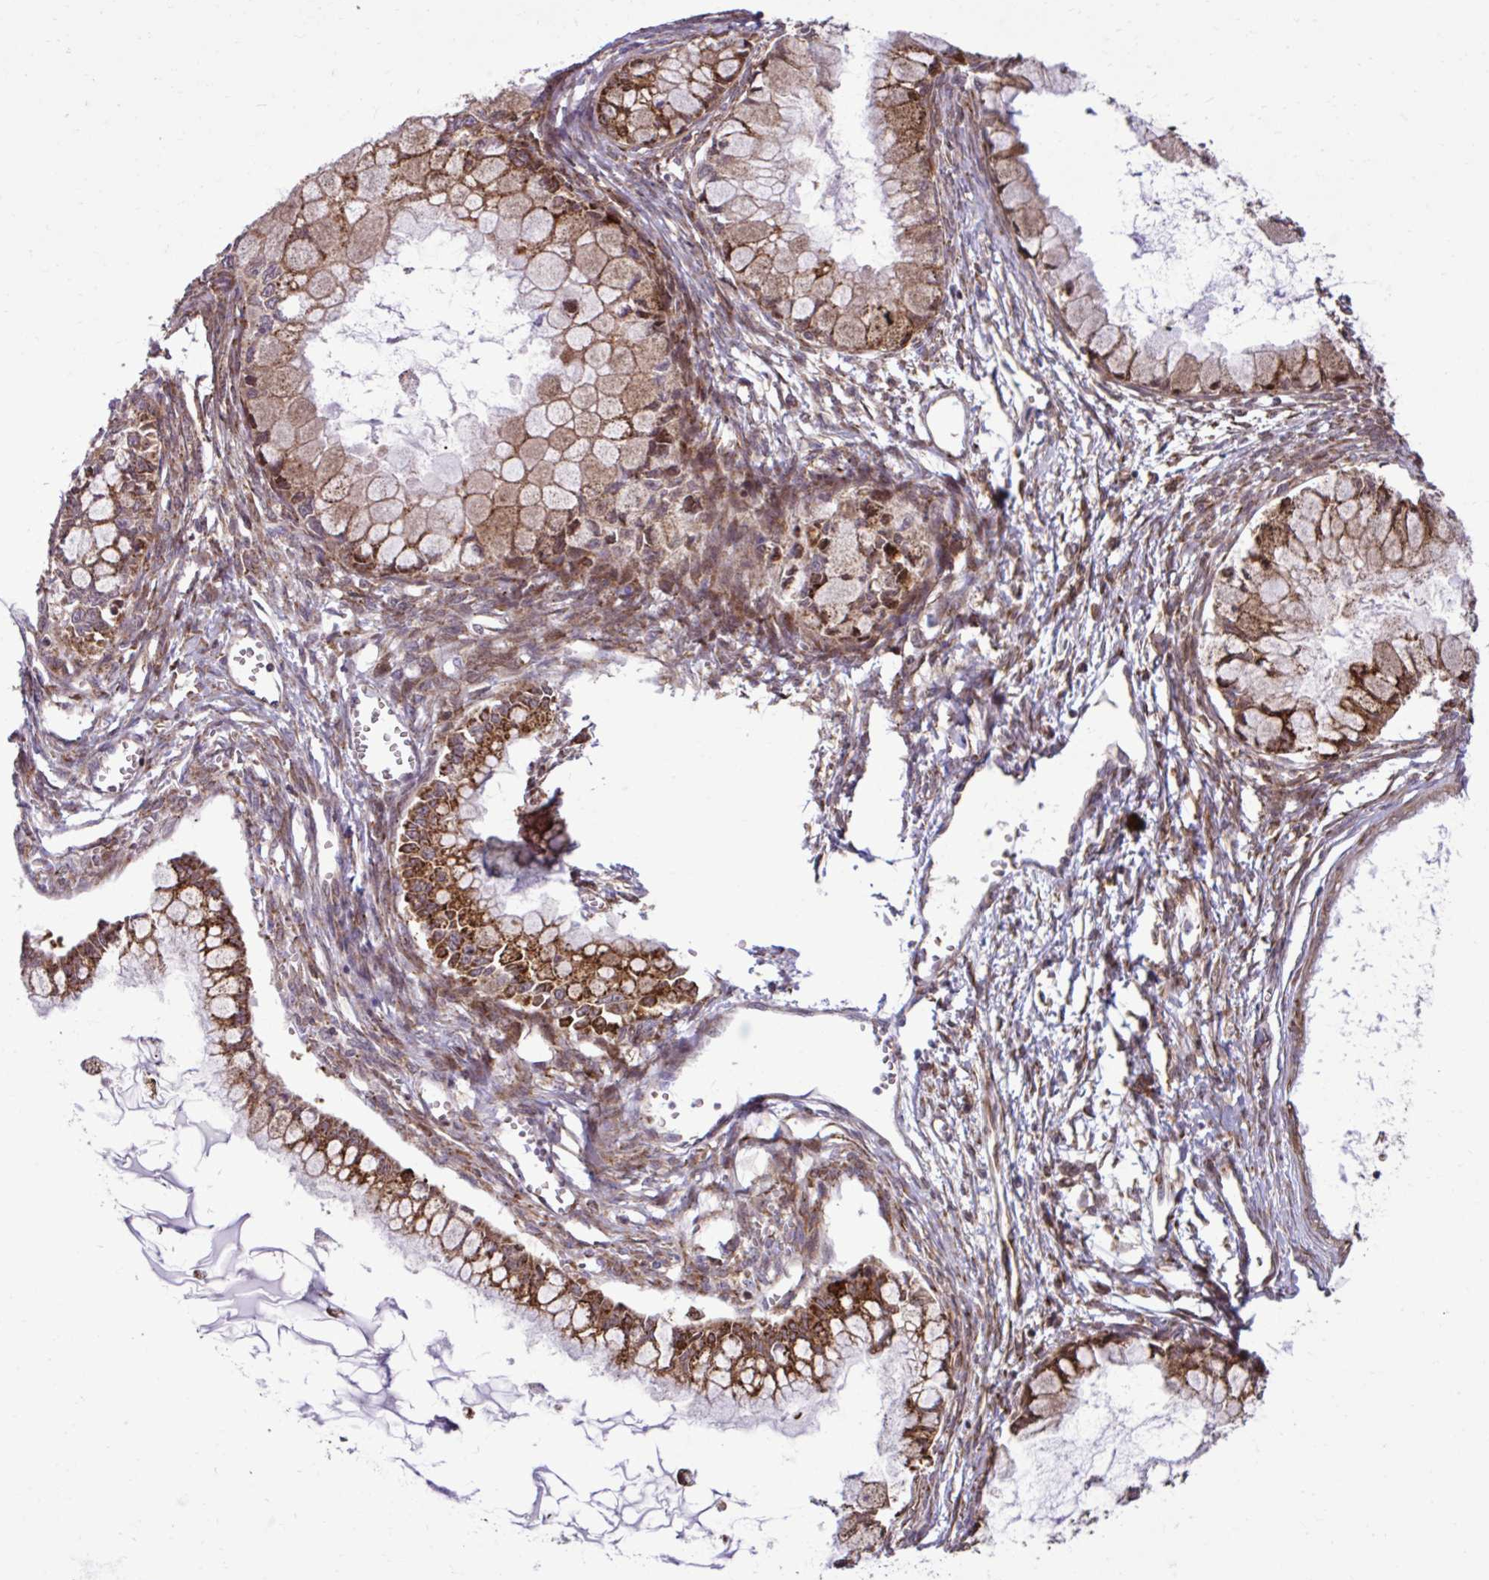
{"staining": {"intensity": "strong", "quantity": ">75%", "location": "cytoplasmic/membranous"}, "tissue": "ovarian cancer", "cell_type": "Tumor cells", "image_type": "cancer", "snomed": [{"axis": "morphology", "description": "Cystadenocarcinoma, mucinous, NOS"}, {"axis": "topography", "description": "Ovary"}], "caption": "Protein analysis of ovarian cancer (mucinous cystadenocarcinoma) tissue exhibits strong cytoplasmic/membranous expression in approximately >75% of tumor cells.", "gene": "LIMS1", "patient": {"sex": "female", "age": 34}}